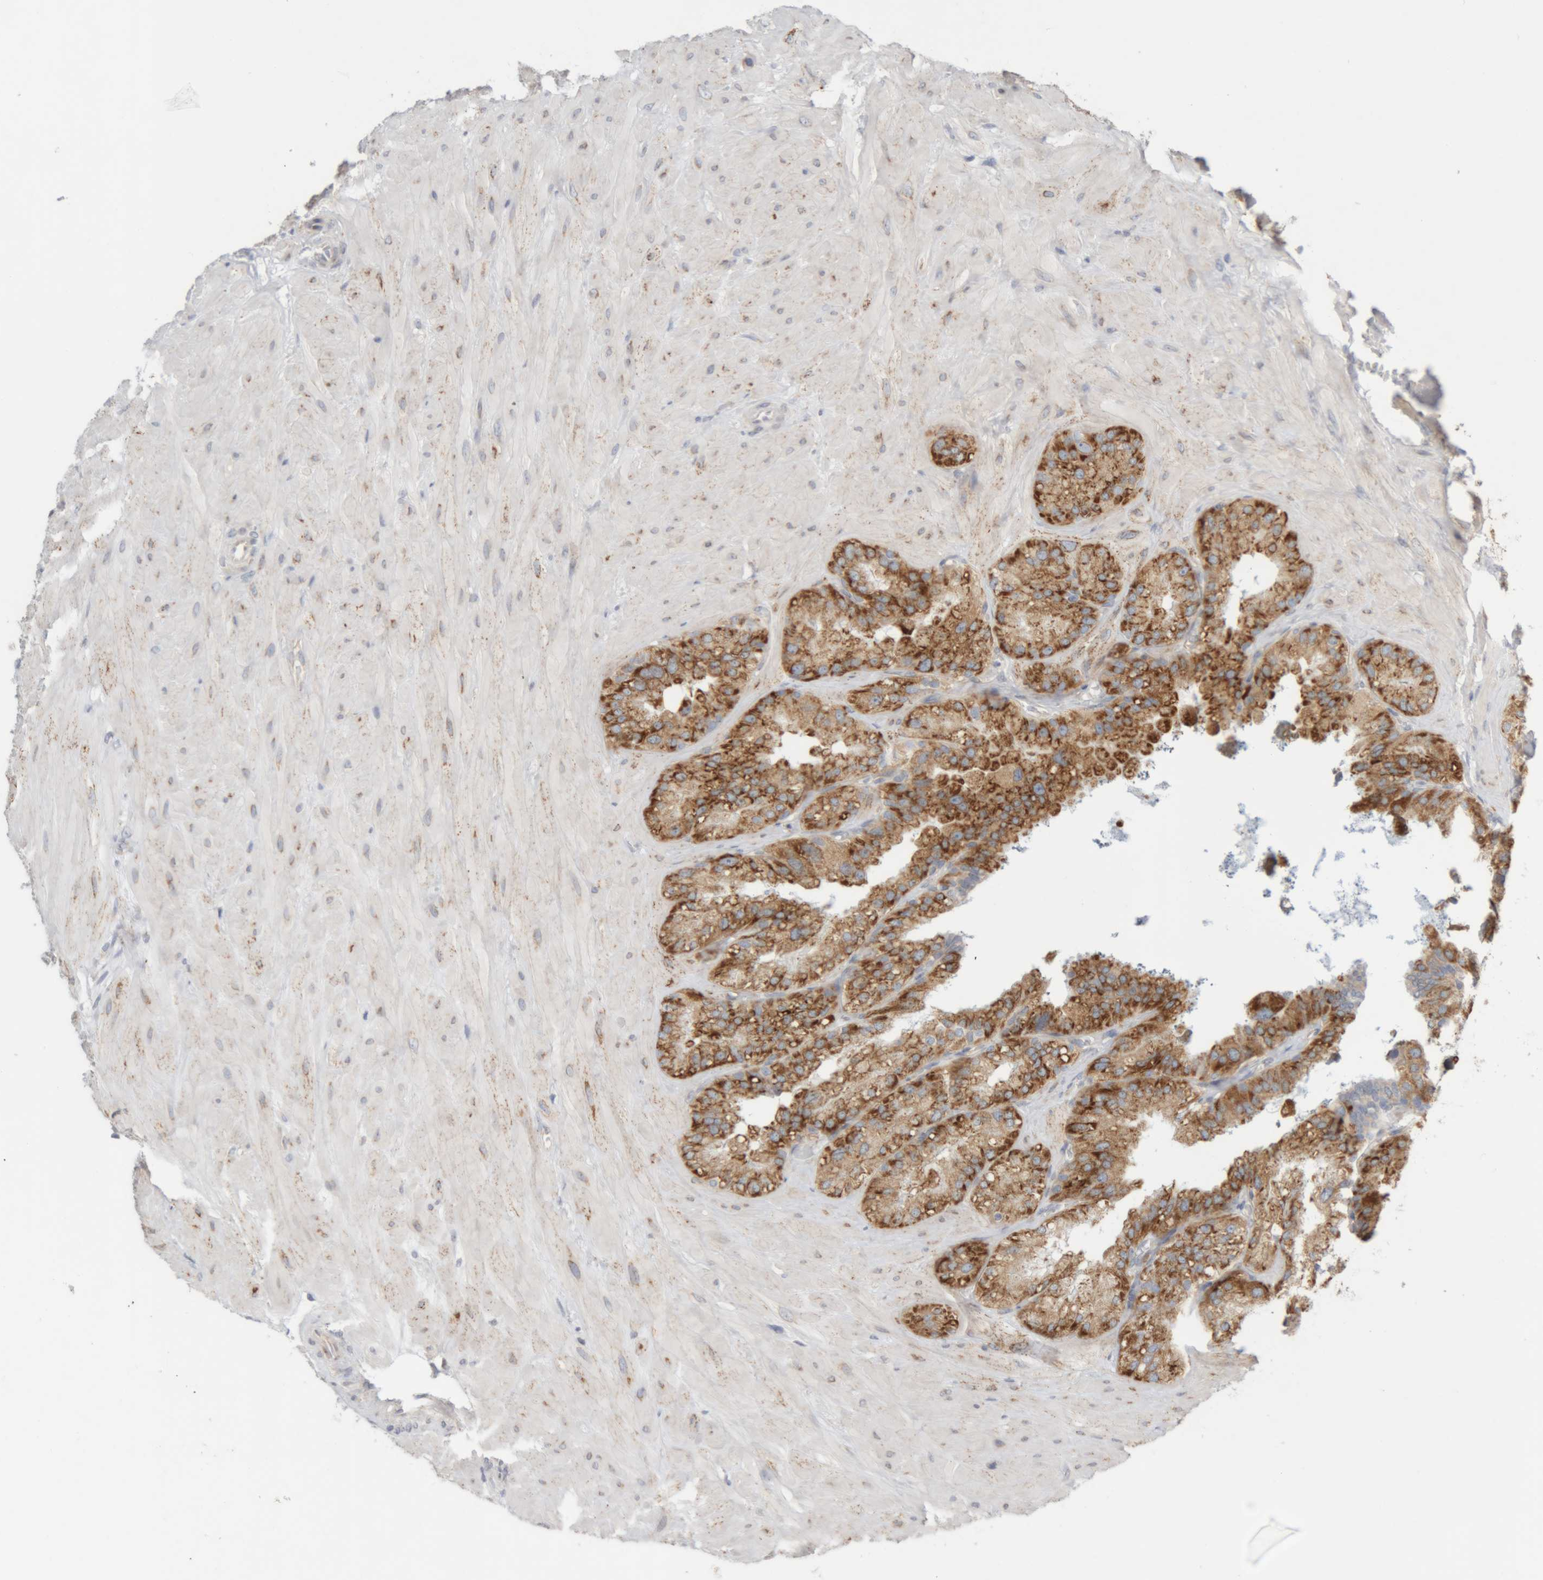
{"staining": {"intensity": "strong", "quantity": ">75%", "location": "cytoplasmic/membranous"}, "tissue": "seminal vesicle", "cell_type": "Glandular cells", "image_type": "normal", "snomed": [{"axis": "morphology", "description": "Normal tissue, NOS"}, {"axis": "topography", "description": "Prostate"}, {"axis": "topography", "description": "Seminal veicle"}], "caption": "Protein analysis of benign seminal vesicle displays strong cytoplasmic/membranous positivity in about >75% of glandular cells. (Brightfield microscopy of DAB IHC at high magnification).", "gene": "RPN2", "patient": {"sex": "male", "age": 51}}